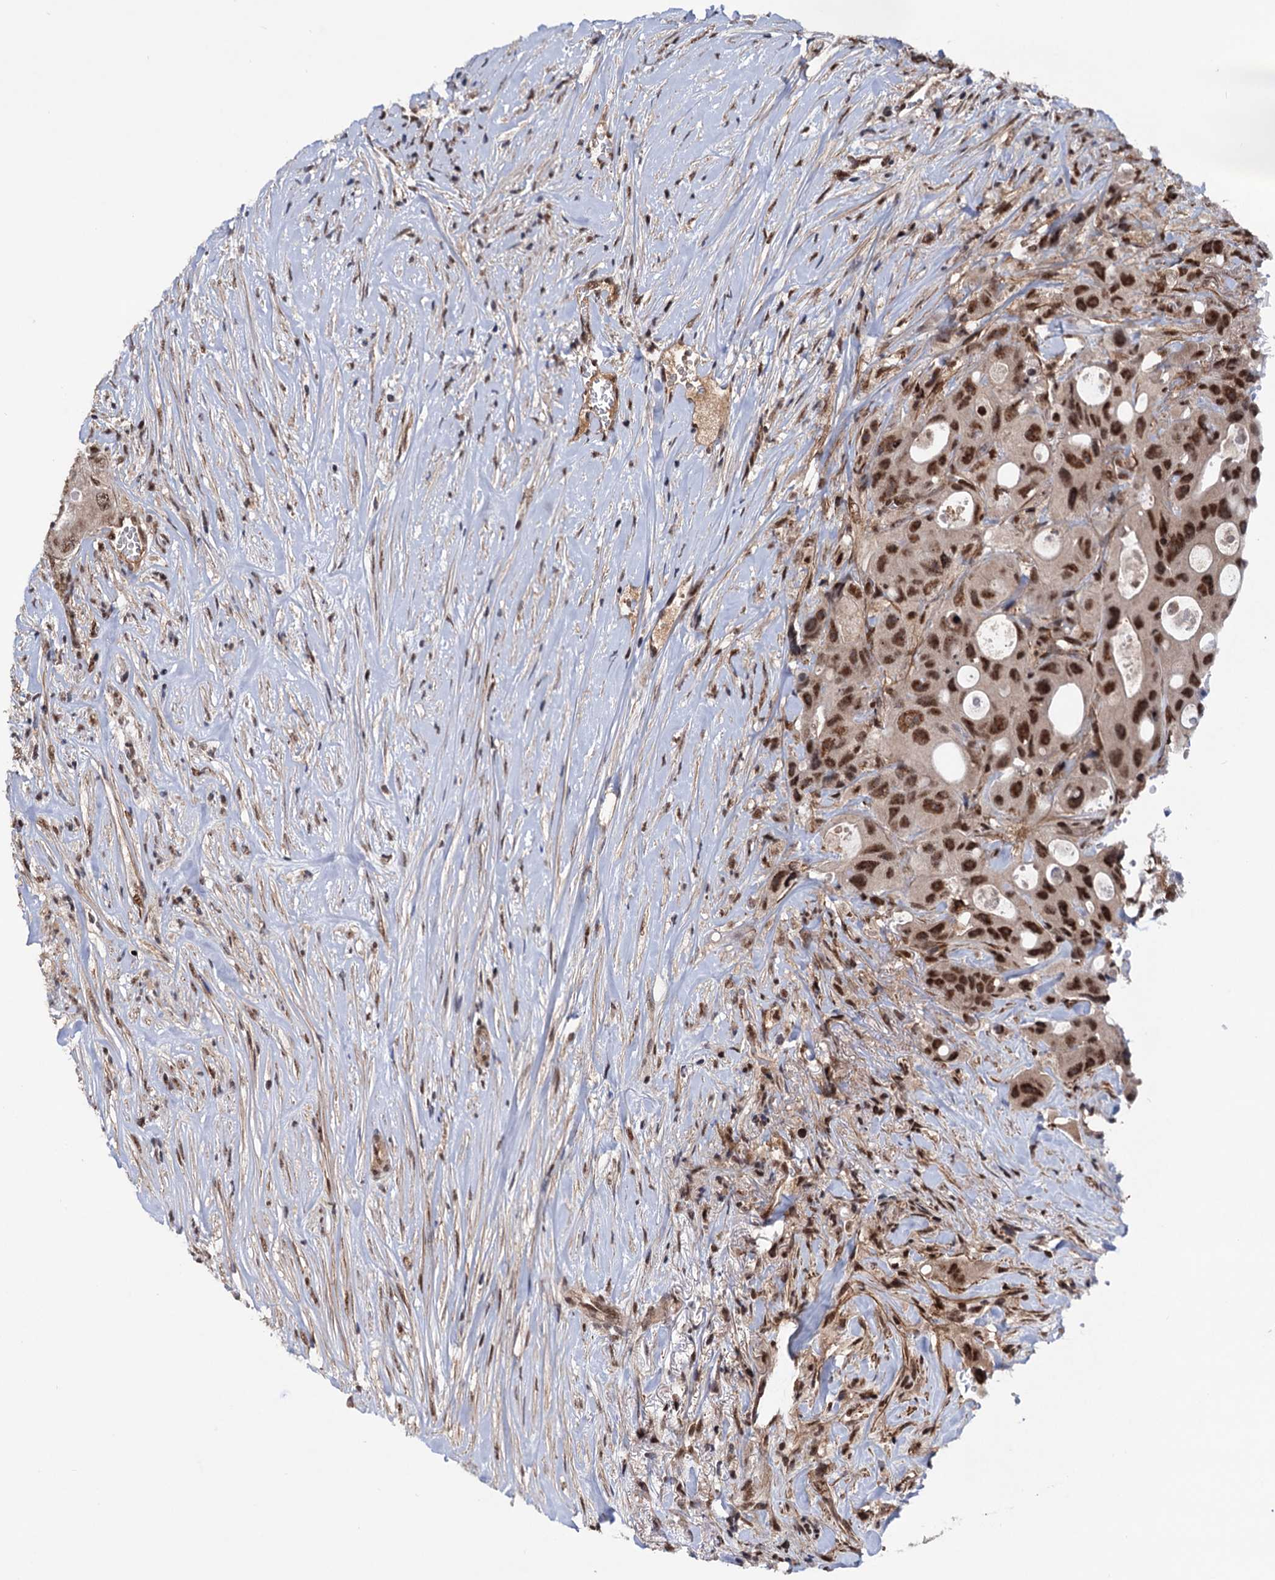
{"staining": {"intensity": "strong", "quantity": ">75%", "location": "nuclear"}, "tissue": "colorectal cancer", "cell_type": "Tumor cells", "image_type": "cancer", "snomed": [{"axis": "morphology", "description": "Adenocarcinoma, NOS"}, {"axis": "topography", "description": "Colon"}], "caption": "Immunohistochemical staining of colorectal cancer (adenocarcinoma) reveals high levels of strong nuclear staining in about >75% of tumor cells.", "gene": "TBC1D12", "patient": {"sex": "female", "age": 46}}